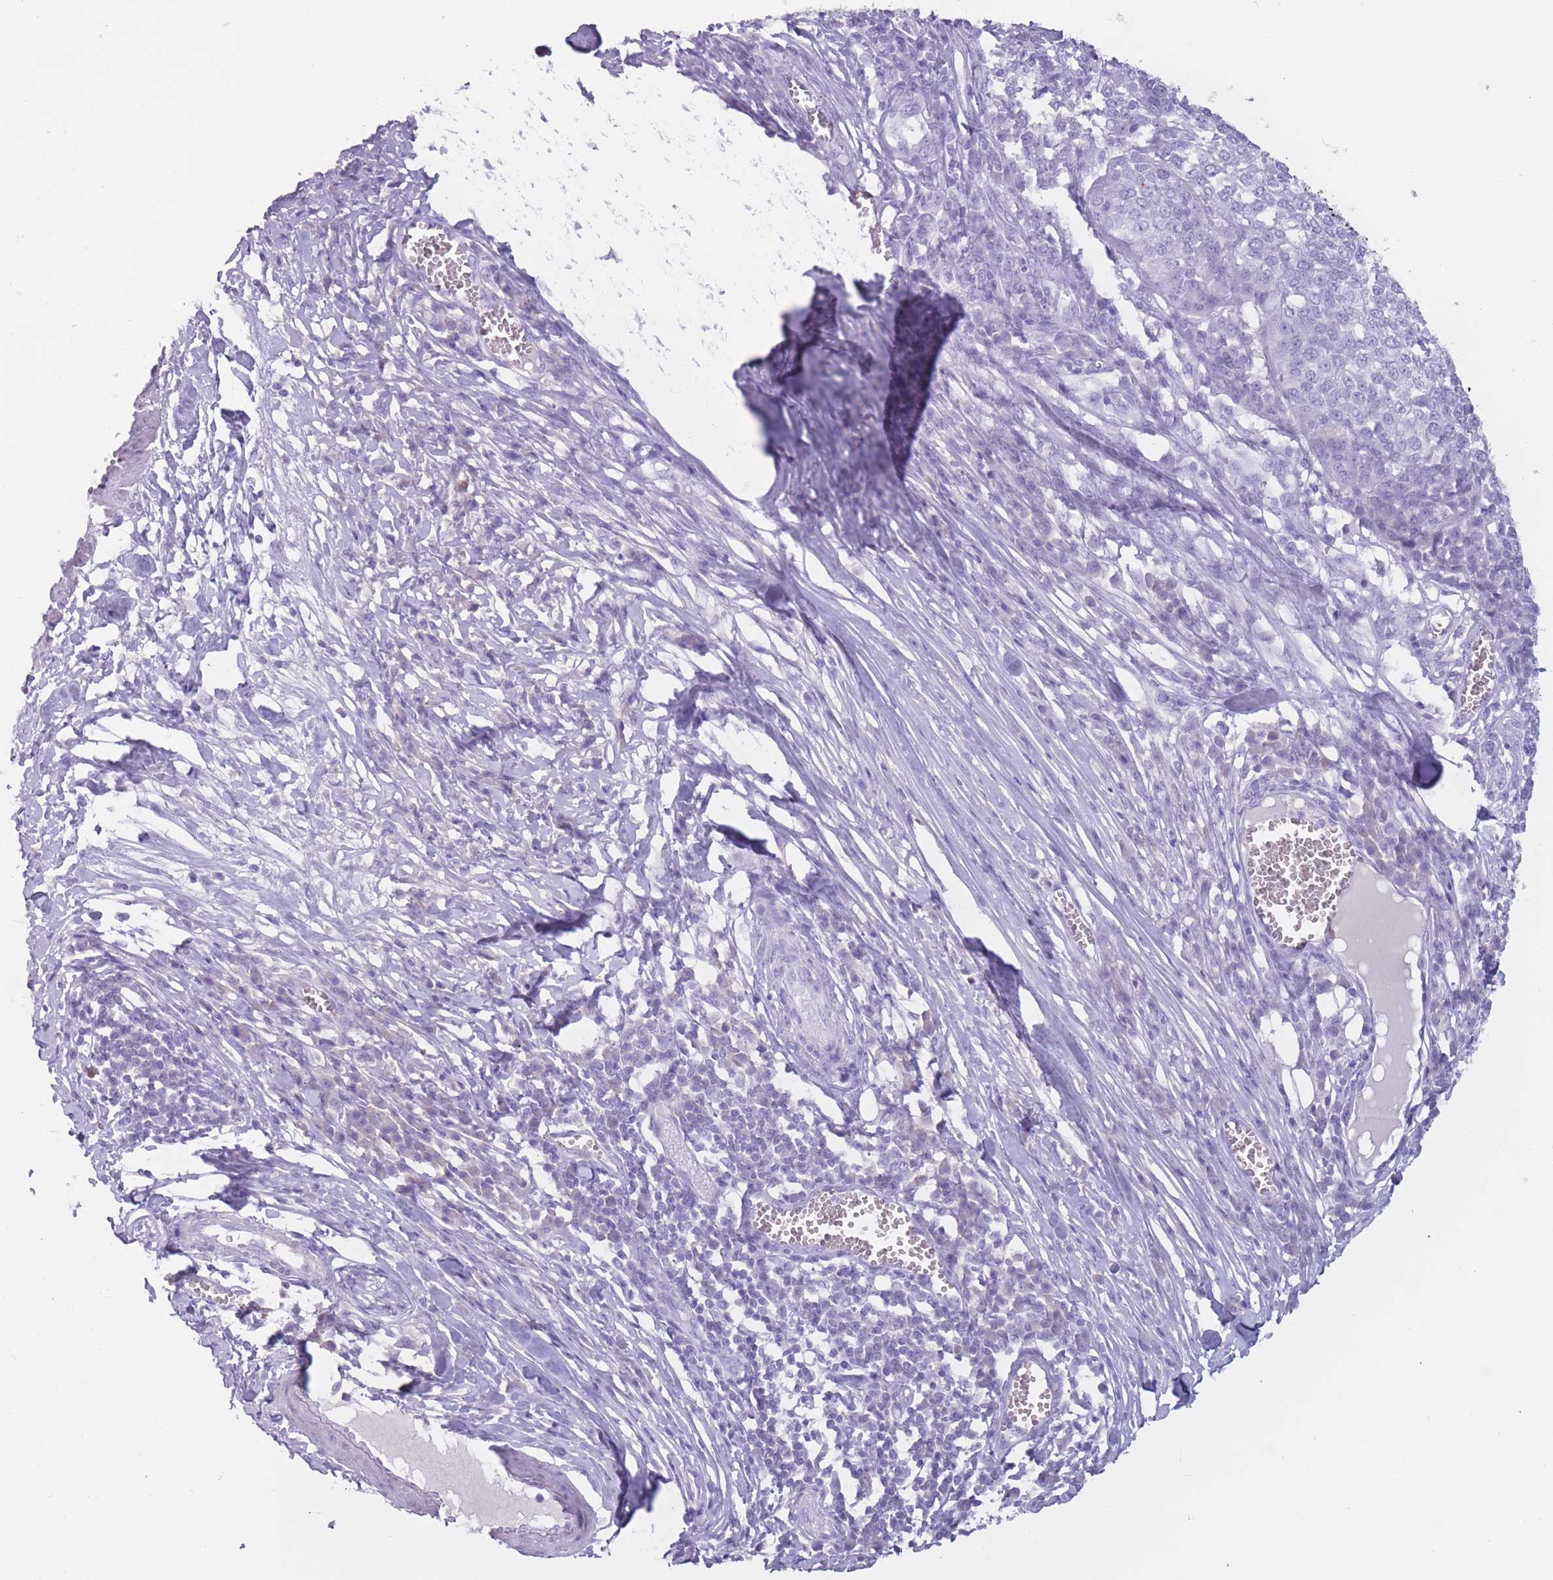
{"staining": {"intensity": "negative", "quantity": "none", "location": "none"}, "tissue": "melanoma", "cell_type": "Tumor cells", "image_type": "cancer", "snomed": [{"axis": "morphology", "description": "Malignant melanoma, Metastatic site"}, {"axis": "topography", "description": "Lymph node"}], "caption": "IHC of melanoma shows no positivity in tumor cells. (Immunohistochemistry (ihc), brightfield microscopy, high magnification).", "gene": "PNMA3", "patient": {"sex": "male", "age": 44}}